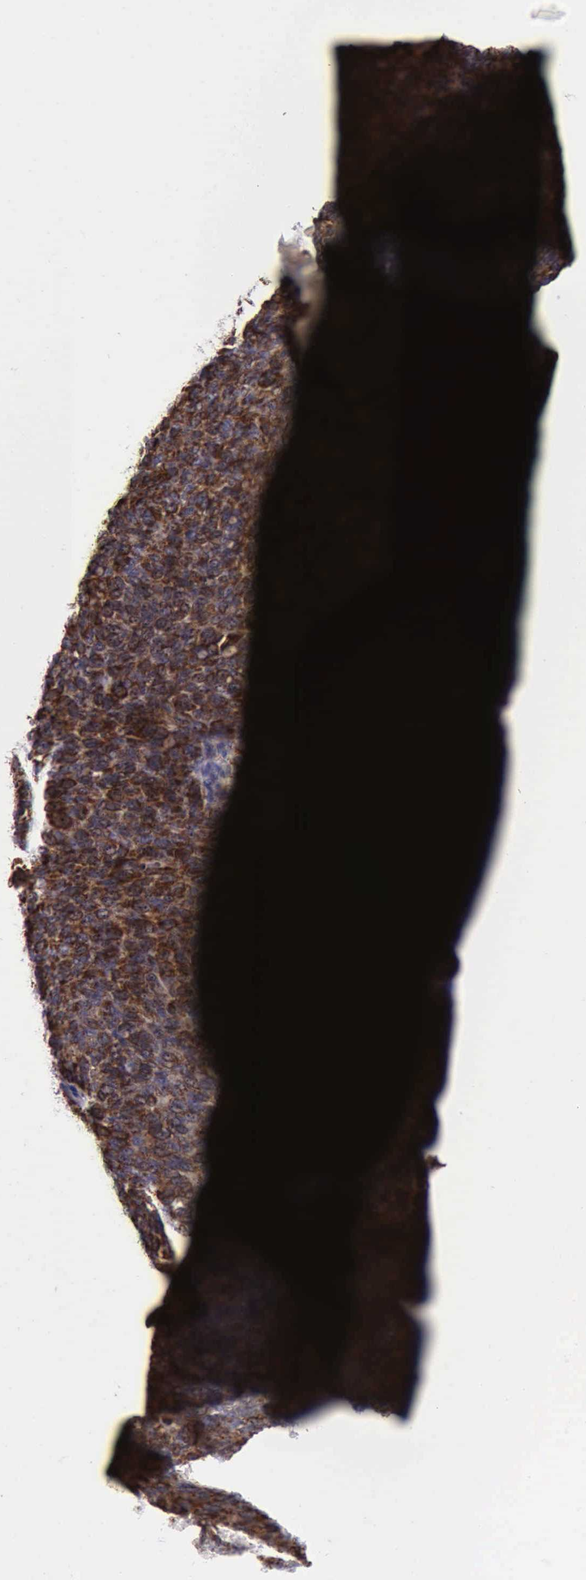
{"staining": {"intensity": "strong", "quantity": ">75%", "location": "cytoplasmic/membranous"}, "tissue": "ovarian cancer", "cell_type": "Tumor cells", "image_type": "cancer", "snomed": [{"axis": "morphology", "description": "Carcinoma, endometroid"}, {"axis": "topography", "description": "Ovary"}], "caption": "A micrograph of human ovarian cancer (endometroid carcinoma) stained for a protein shows strong cytoplasmic/membranous brown staining in tumor cells. (DAB (3,3'-diaminobenzidine) = brown stain, brightfield microscopy at high magnification).", "gene": "TXN2", "patient": {"sex": "female", "age": 60}}